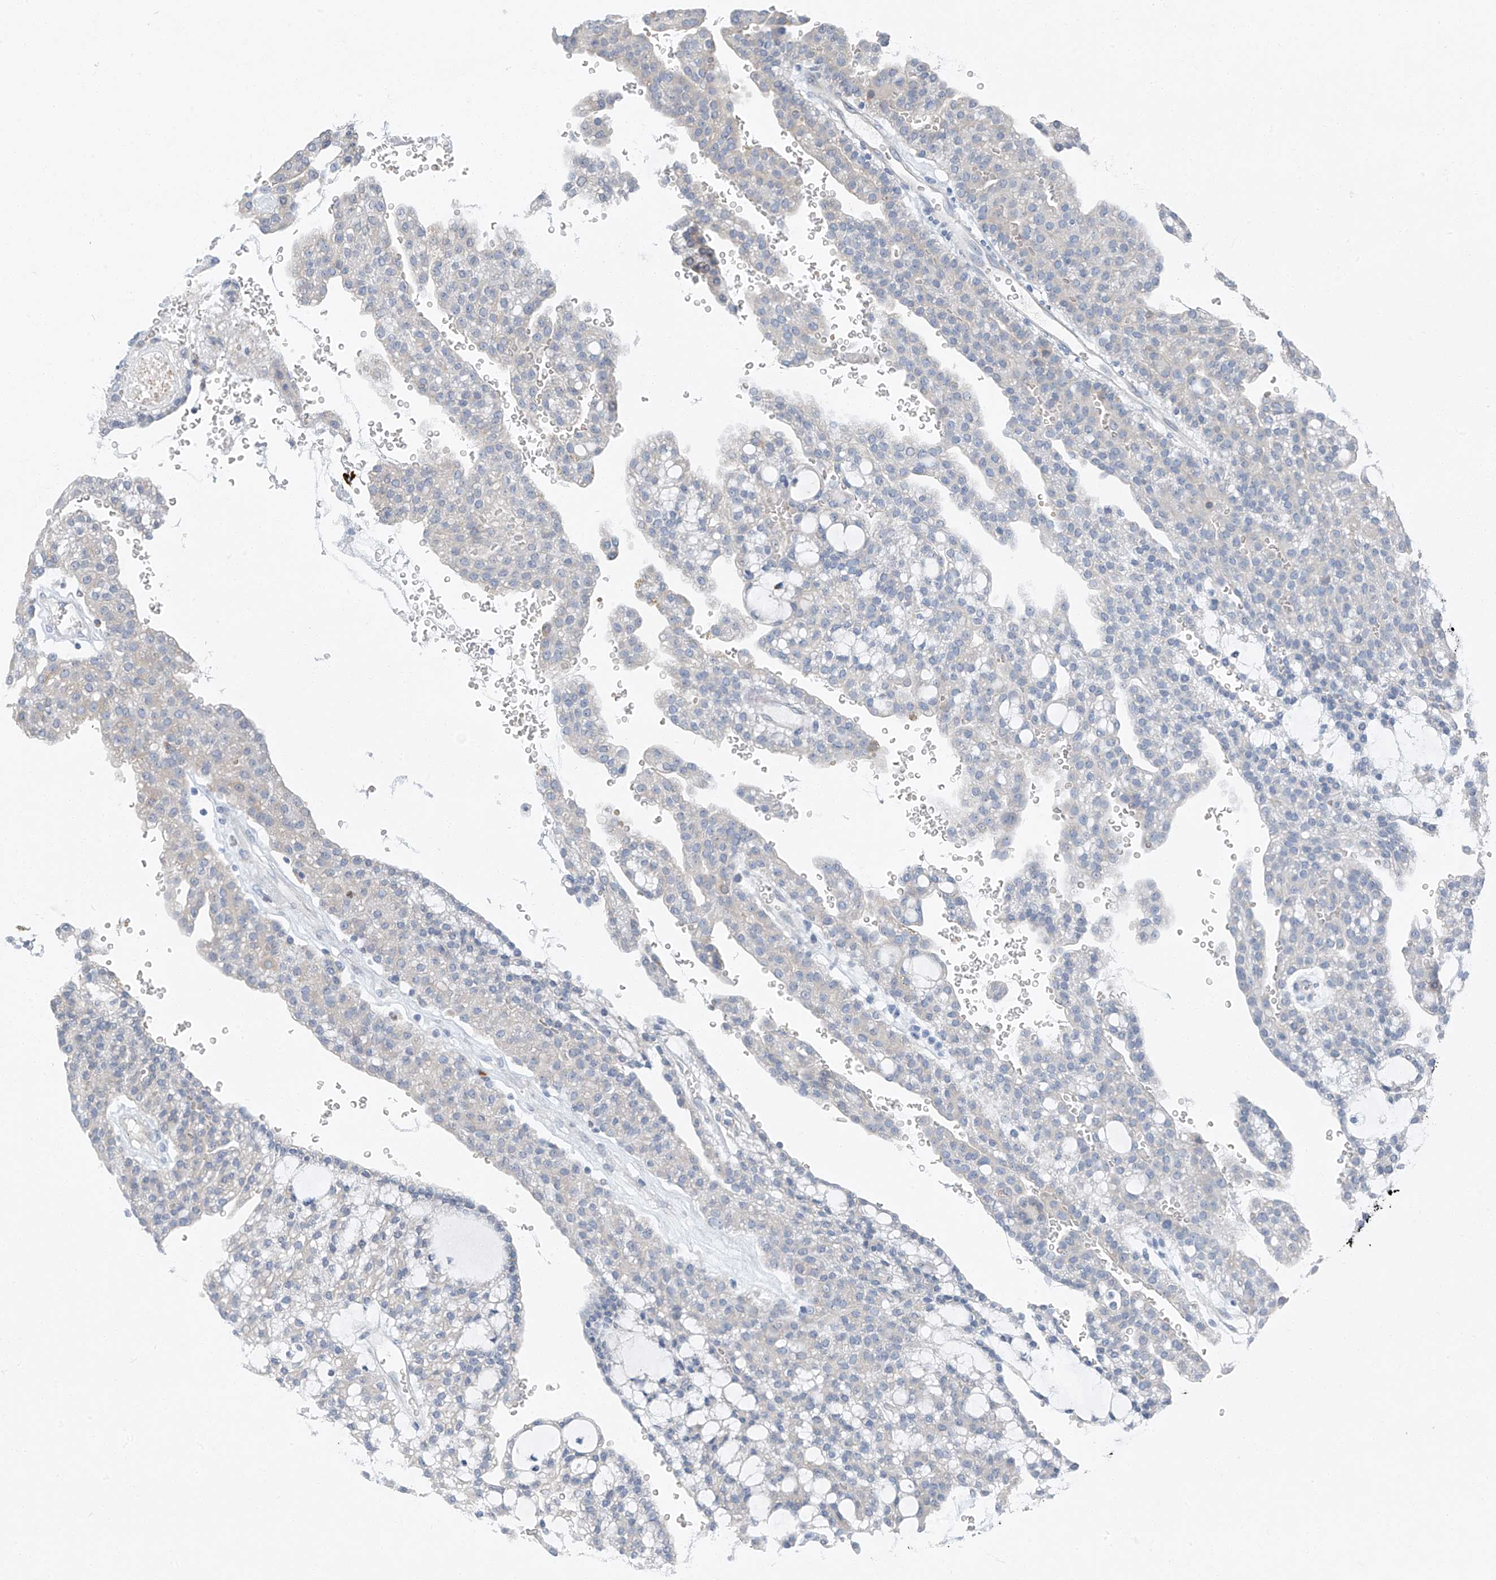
{"staining": {"intensity": "negative", "quantity": "none", "location": "none"}, "tissue": "renal cancer", "cell_type": "Tumor cells", "image_type": "cancer", "snomed": [{"axis": "morphology", "description": "Adenocarcinoma, NOS"}, {"axis": "topography", "description": "Kidney"}], "caption": "IHC of human renal cancer displays no expression in tumor cells.", "gene": "CHMP2B", "patient": {"sex": "male", "age": 63}}